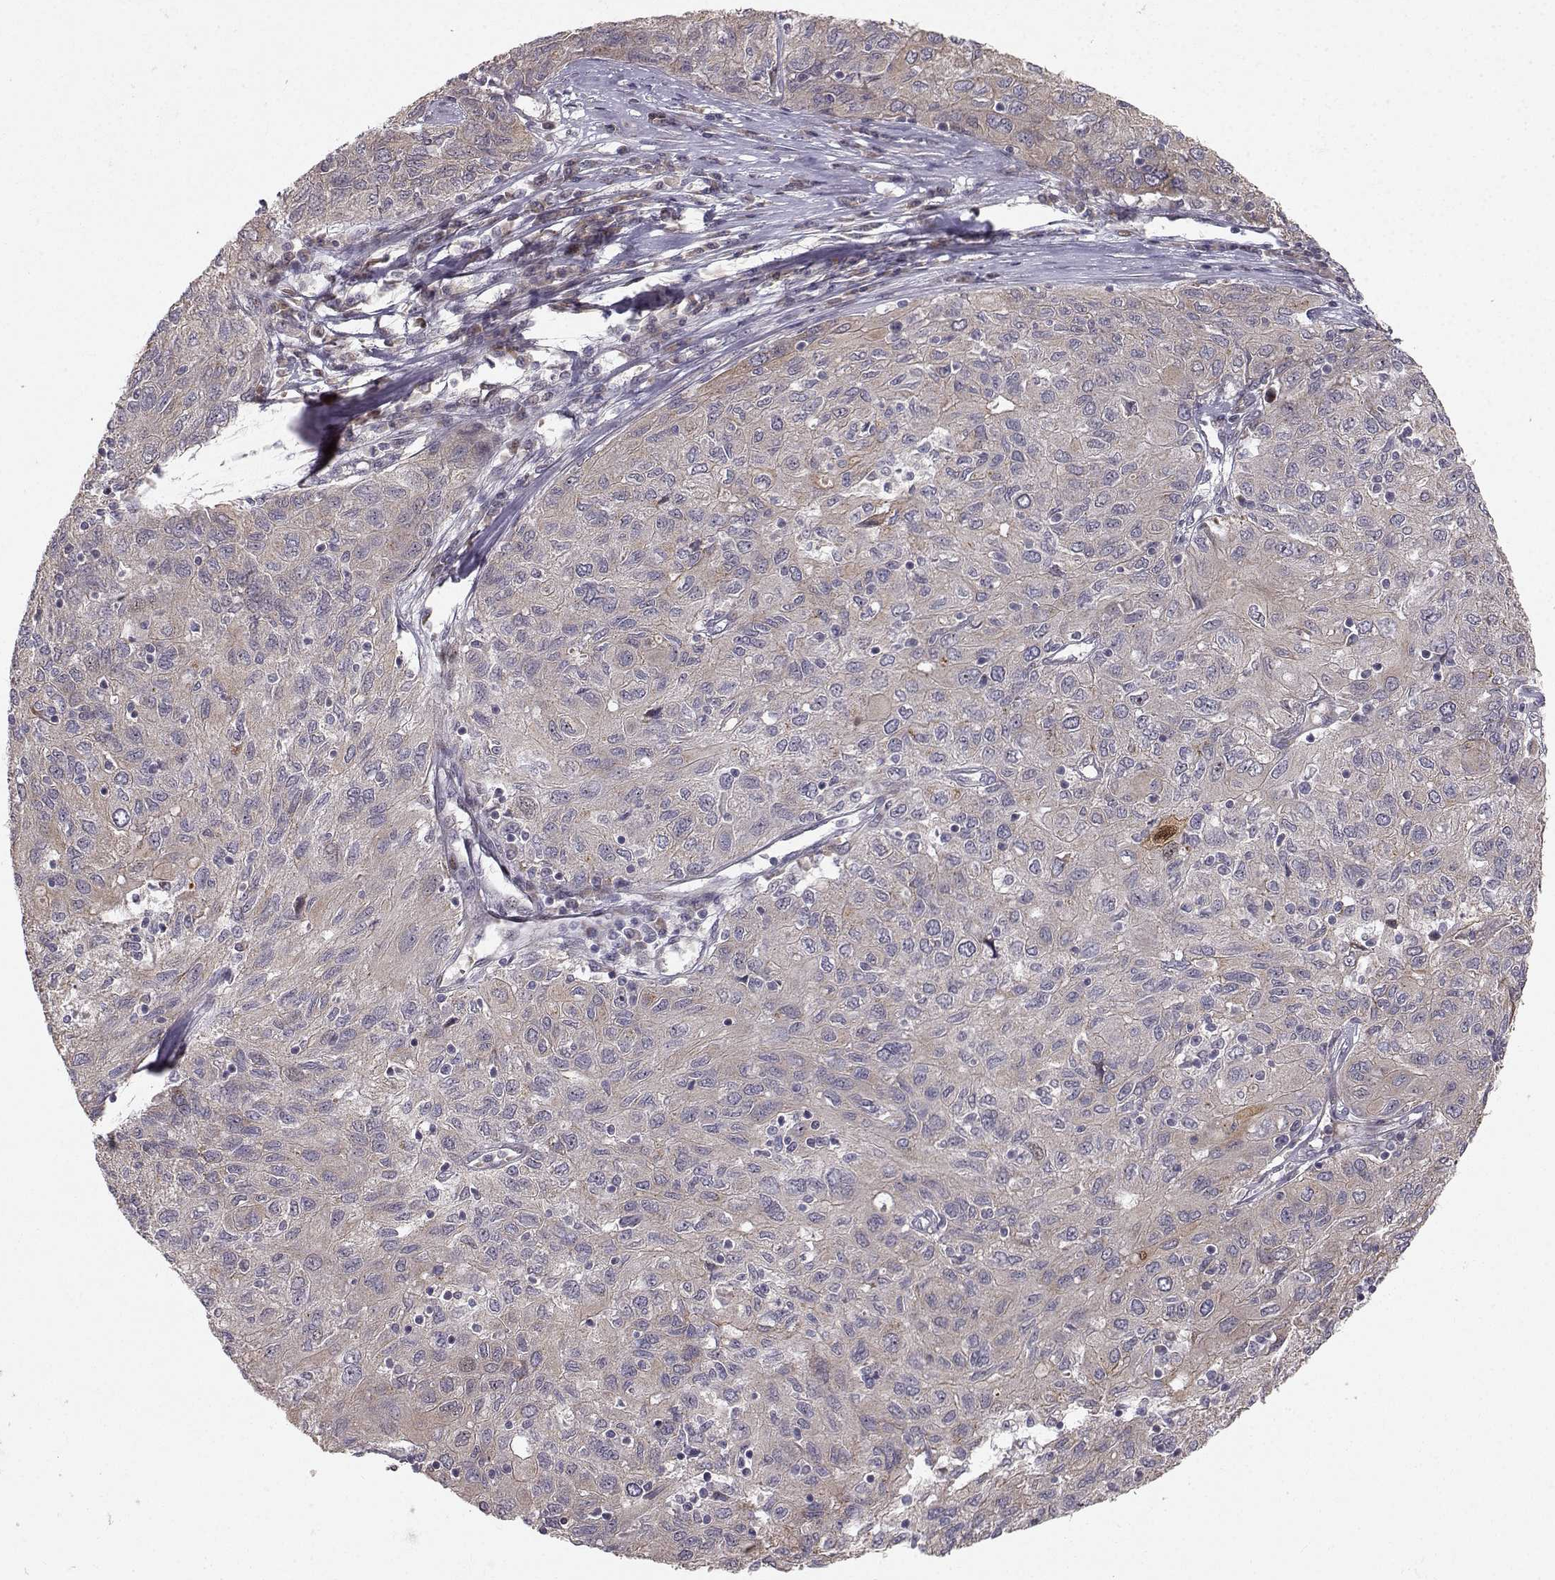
{"staining": {"intensity": "moderate", "quantity": "<25%", "location": "cytoplasmic/membranous"}, "tissue": "ovarian cancer", "cell_type": "Tumor cells", "image_type": "cancer", "snomed": [{"axis": "morphology", "description": "Carcinoma, endometroid"}, {"axis": "topography", "description": "Ovary"}], "caption": "This is a photomicrograph of immunohistochemistry staining of ovarian cancer, which shows moderate expression in the cytoplasmic/membranous of tumor cells.", "gene": "APC", "patient": {"sex": "female", "age": 50}}